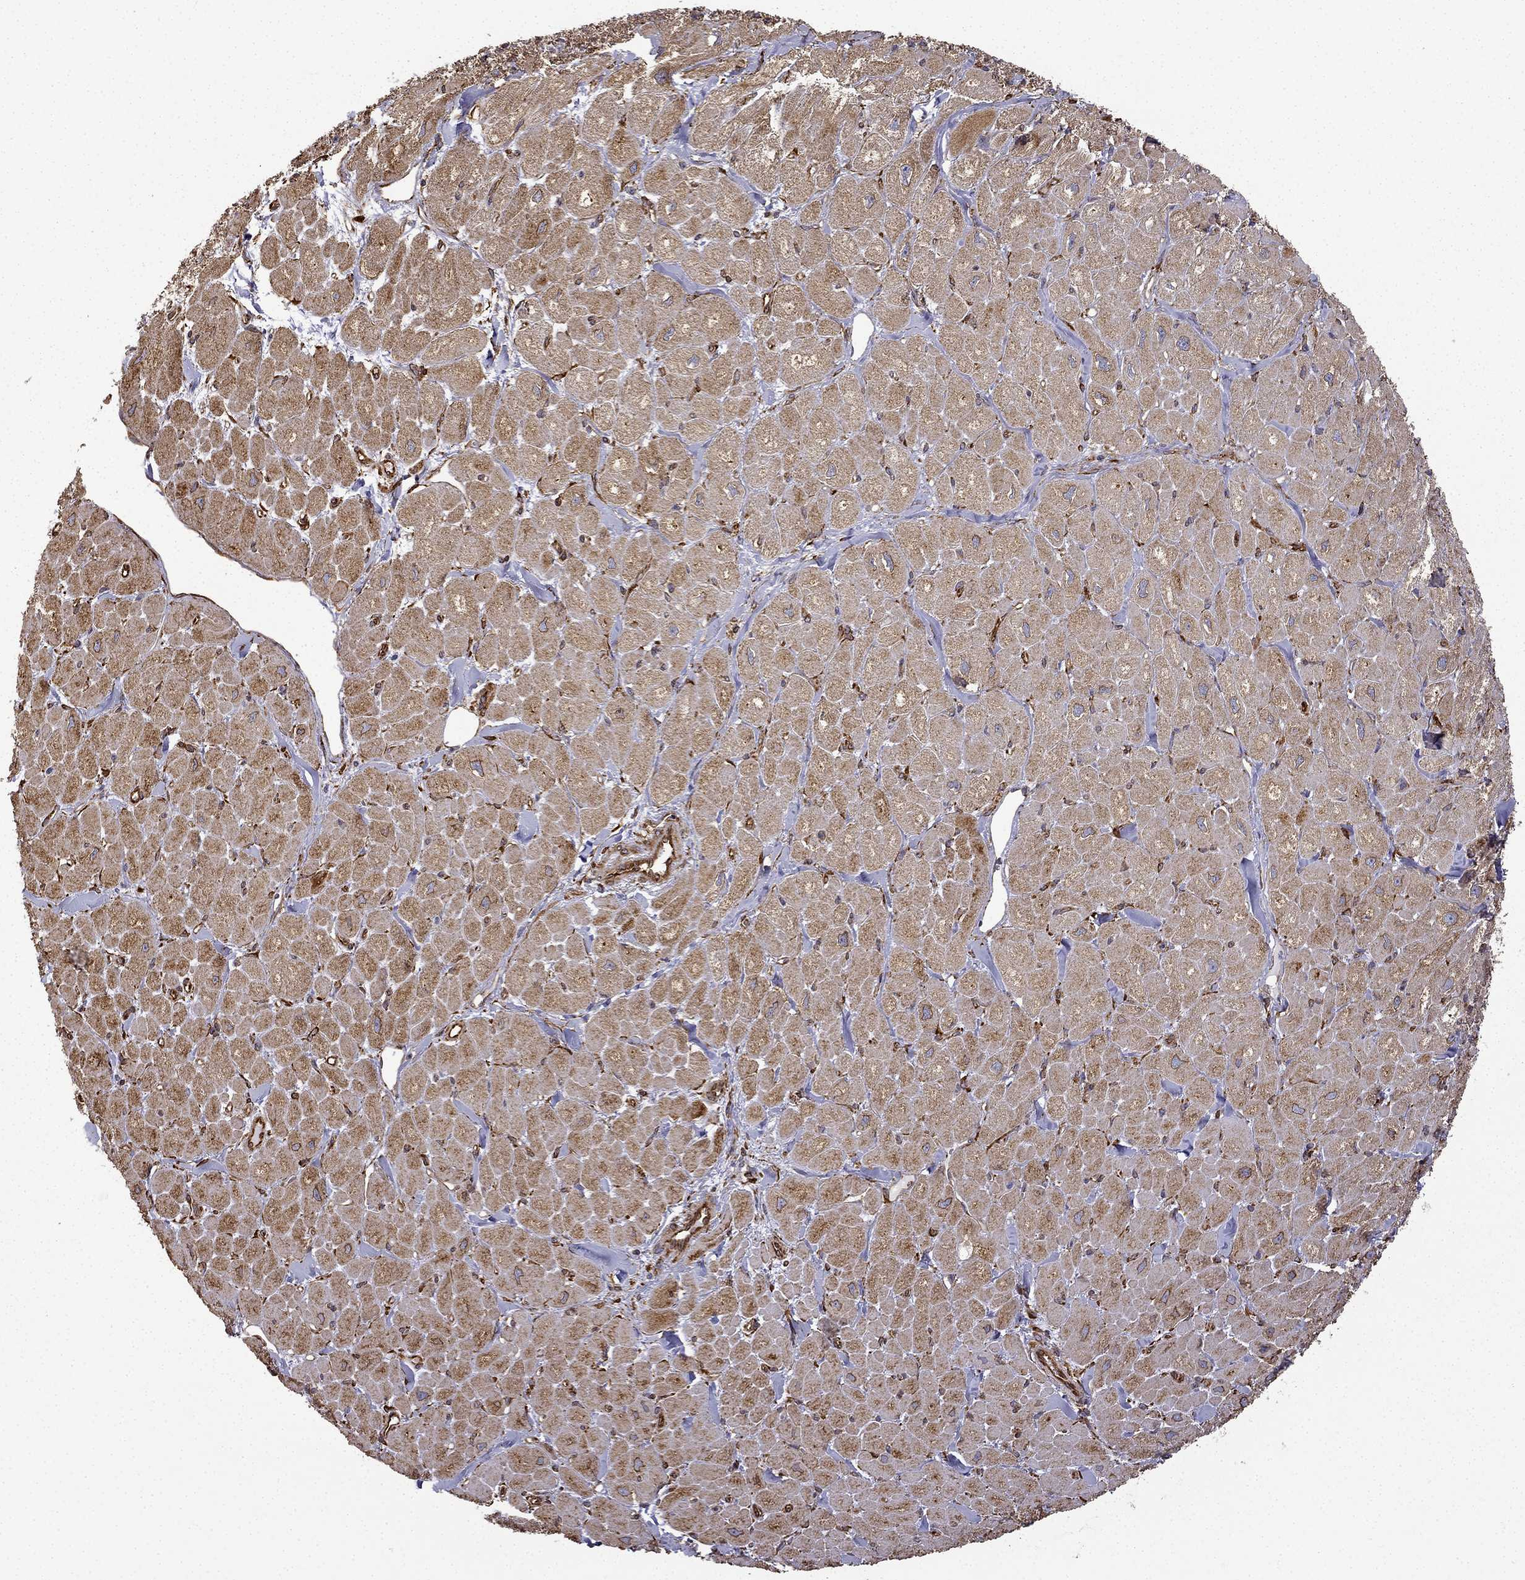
{"staining": {"intensity": "moderate", "quantity": "25%-75%", "location": "cytoplasmic/membranous"}, "tissue": "heart muscle", "cell_type": "Cardiomyocytes", "image_type": "normal", "snomed": [{"axis": "morphology", "description": "Normal tissue, NOS"}, {"axis": "topography", "description": "Heart"}], "caption": "DAB immunohistochemical staining of benign heart muscle shows moderate cytoplasmic/membranous protein positivity in about 25%-75% of cardiomyocytes.", "gene": "MAP4", "patient": {"sex": "male", "age": 60}}